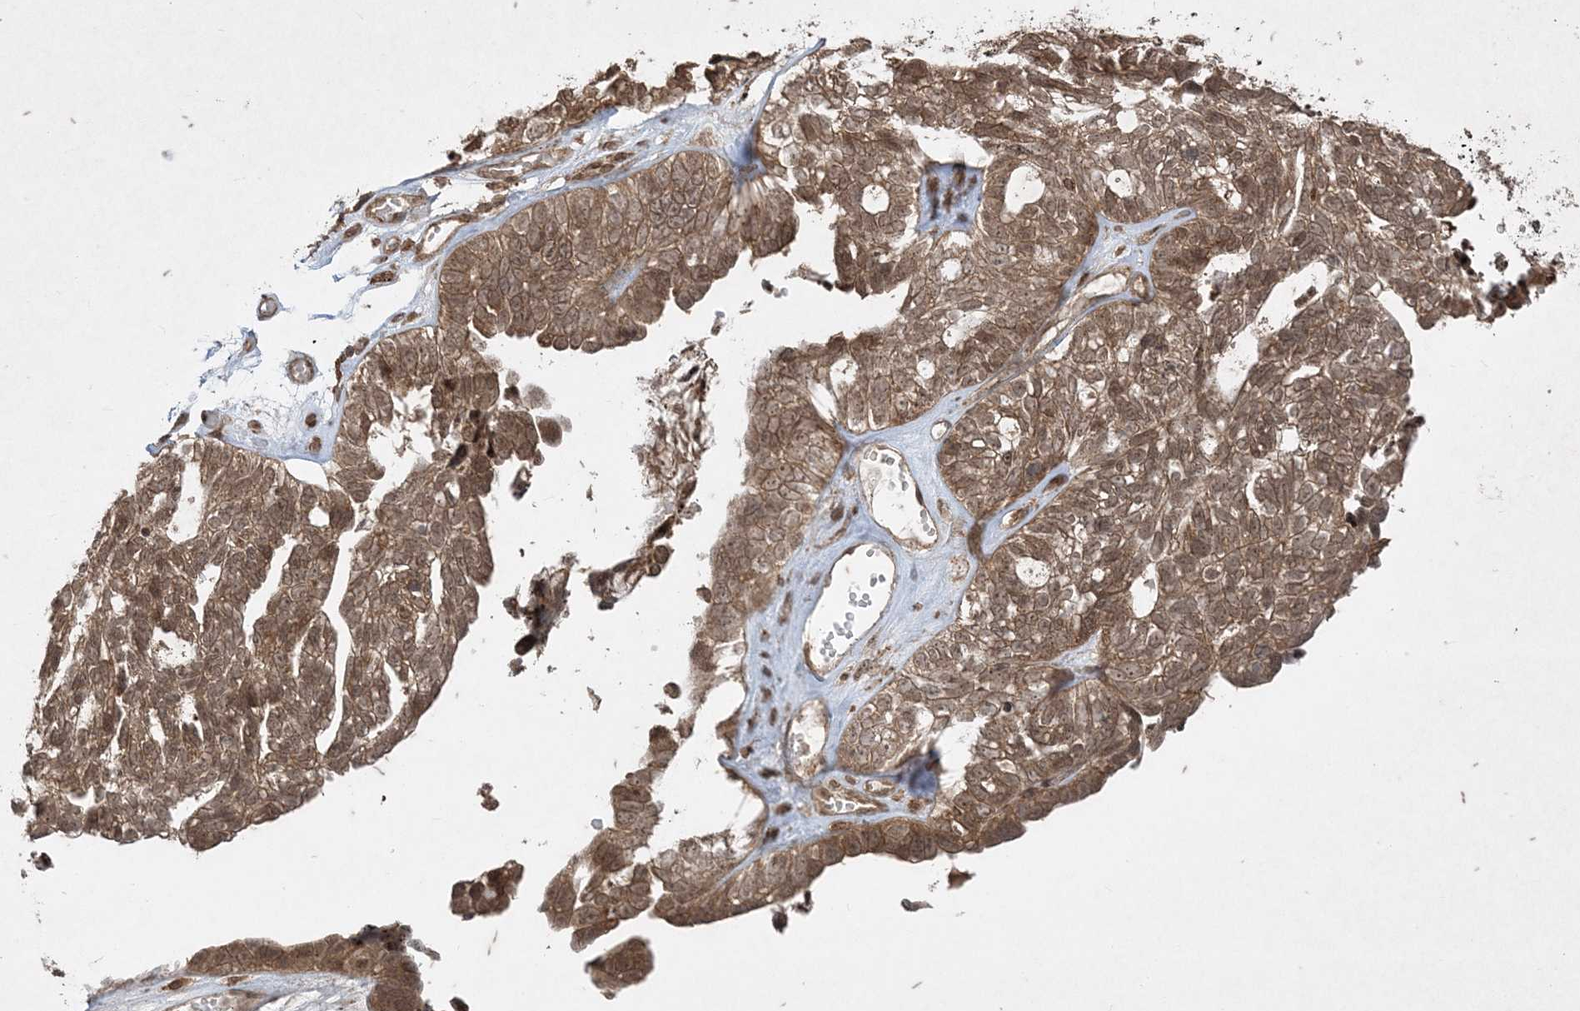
{"staining": {"intensity": "moderate", "quantity": ">75%", "location": "cytoplasmic/membranous,nuclear"}, "tissue": "ovarian cancer", "cell_type": "Tumor cells", "image_type": "cancer", "snomed": [{"axis": "morphology", "description": "Cystadenocarcinoma, serous, NOS"}, {"axis": "topography", "description": "Ovary"}], "caption": "Tumor cells show moderate cytoplasmic/membranous and nuclear positivity in approximately >75% of cells in ovarian serous cystadenocarcinoma. (brown staining indicates protein expression, while blue staining denotes nuclei).", "gene": "RRAS", "patient": {"sex": "female", "age": 79}}